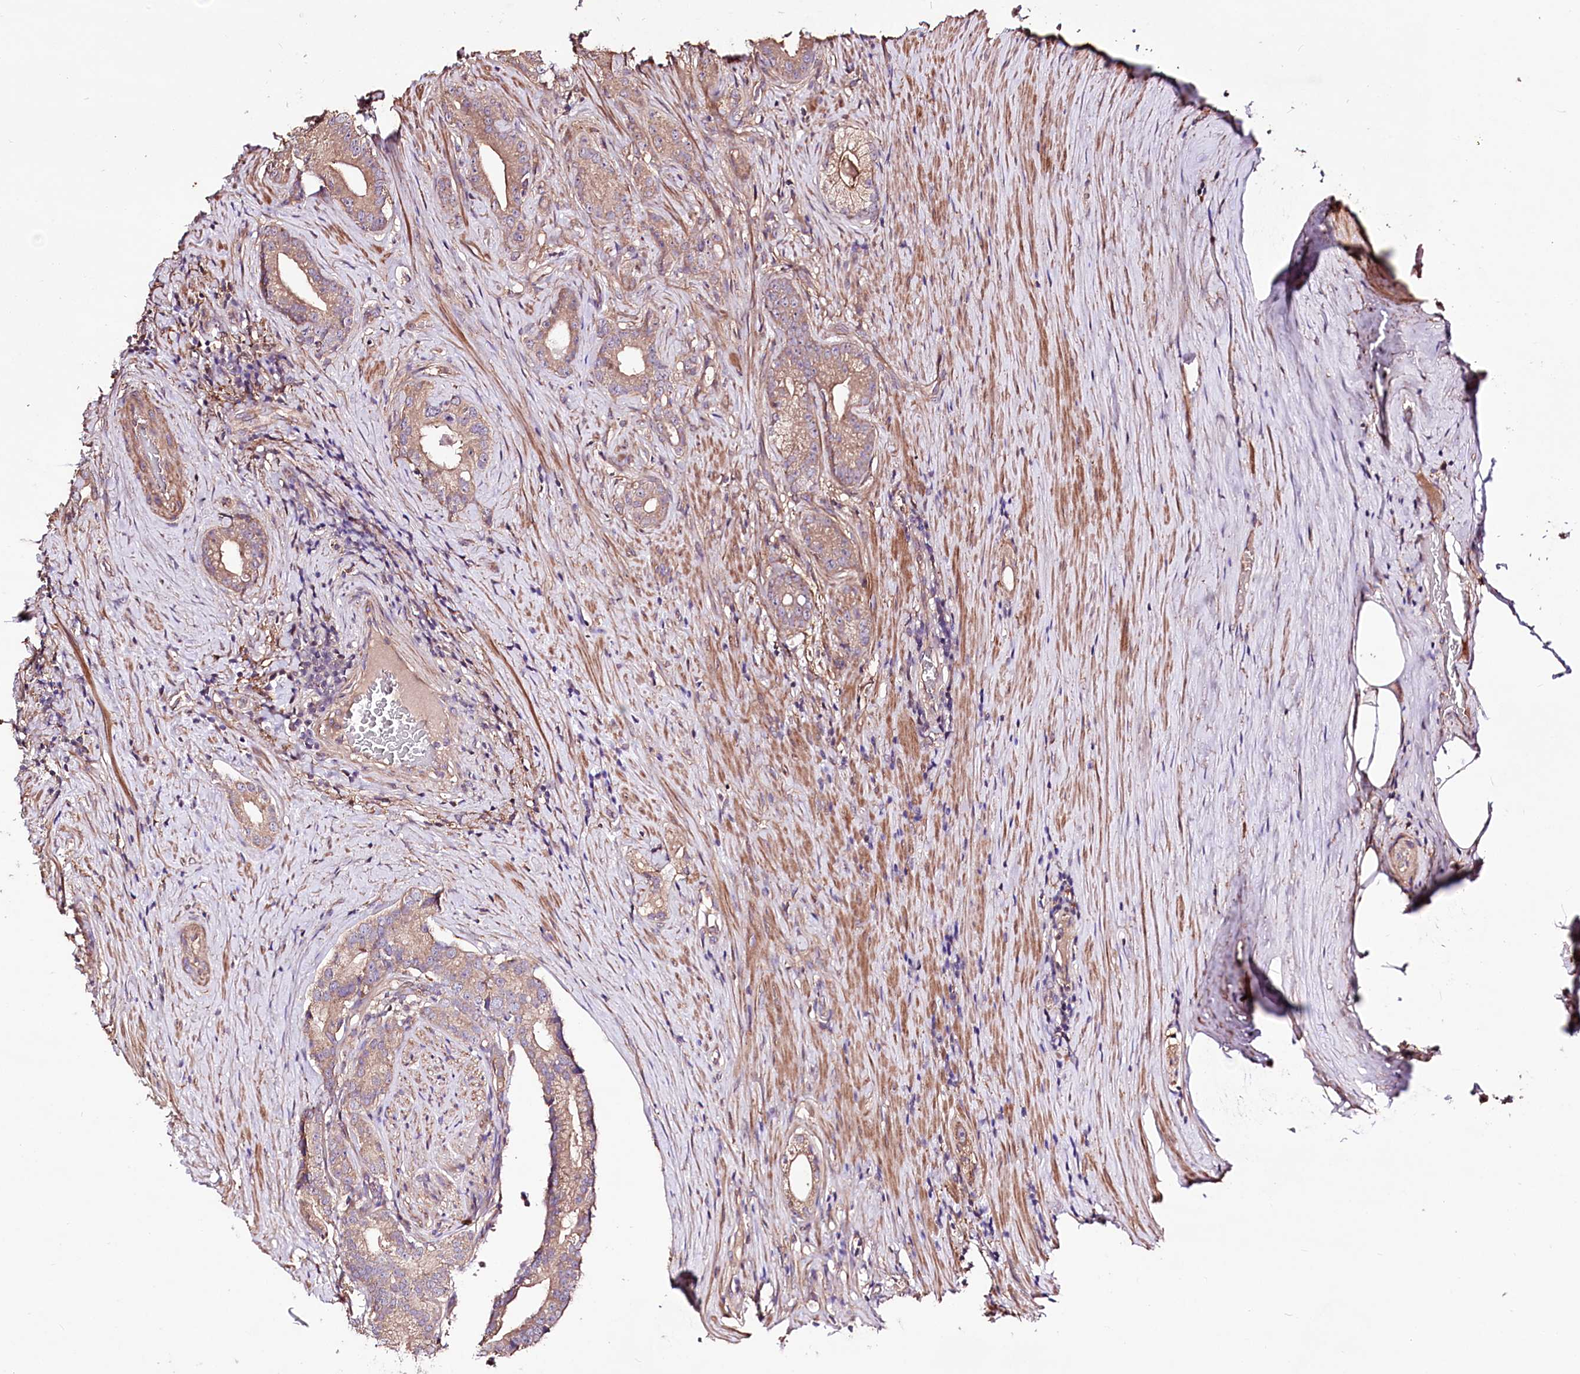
{"staining": {"intensity": "weak", "quantity": ">75%", "location": "cytoplasmic/membranous"}, "tissue": "prostate cancer", "cell_type": "Tumor cells", "image_type": "cancer", "snomed": [{"axis": "morphology", "description": "Adenocarcinoma, Low grade"}, {"axis": "topography", "description": "Prostate"}], "caption": "Tumor cells show low levels of weak cytoplasmic/membranous expression in about >75% of cells in prostate cancer.", "gene": "WWC1", "patient": {"sex": "male", "age": 71}}